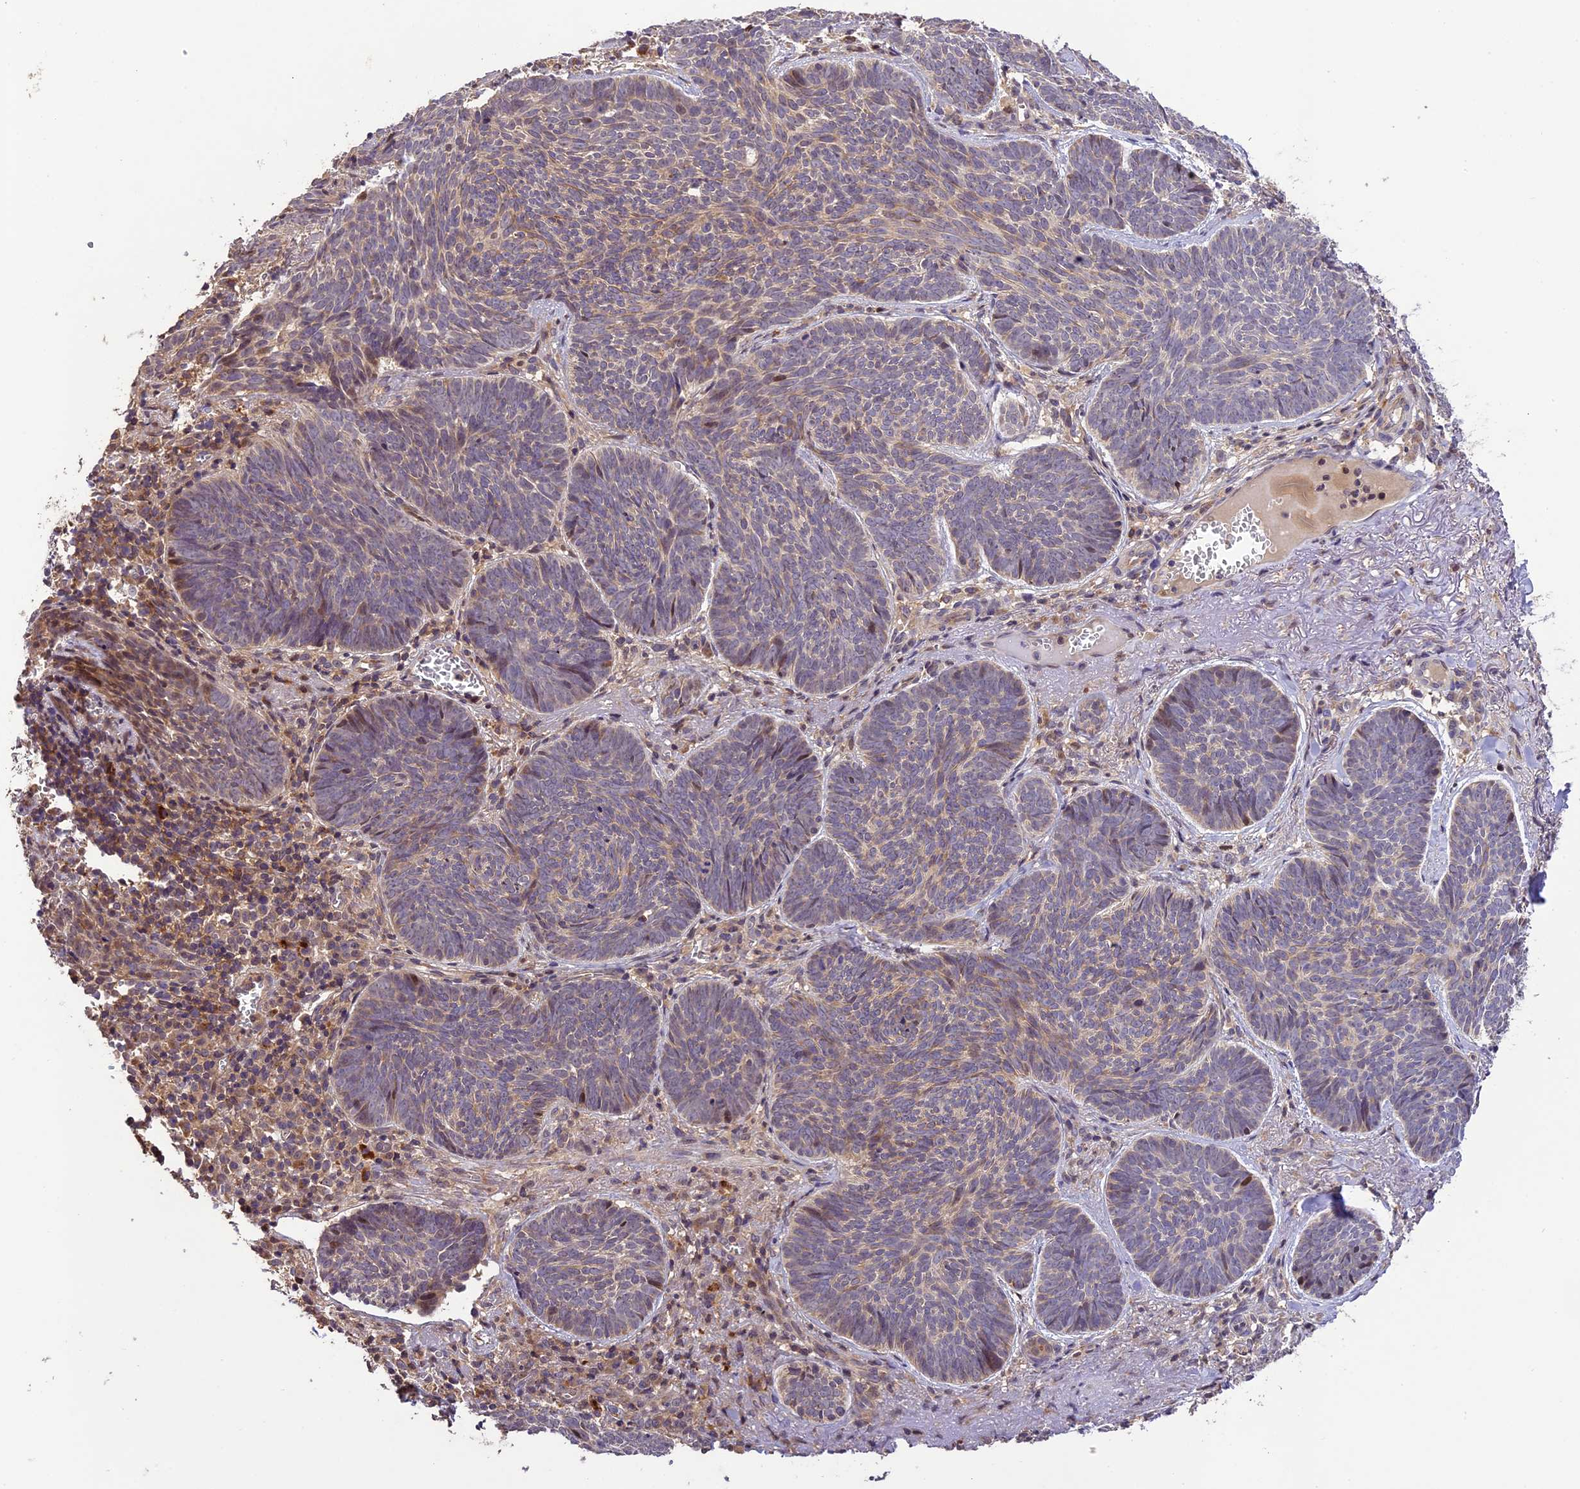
{"staining": {"intensity": "weak", "quantity": "<25%", "location": "cytoplasmic/membranous"}, "tissue": "skin cancer", "cell_type": "Tumor cells", "image_type": "cancer", "snomed": [{"axis": "morphology", "description": "Basal cell carcinoma"}, {"axis": "topography", "description": "Skin"}], "caption": "Protein analysis of skin cancer exhibits no significant staining in tumor cells.", "gene": "DGKH", "patient": {"sex": "female", "age": 74}}